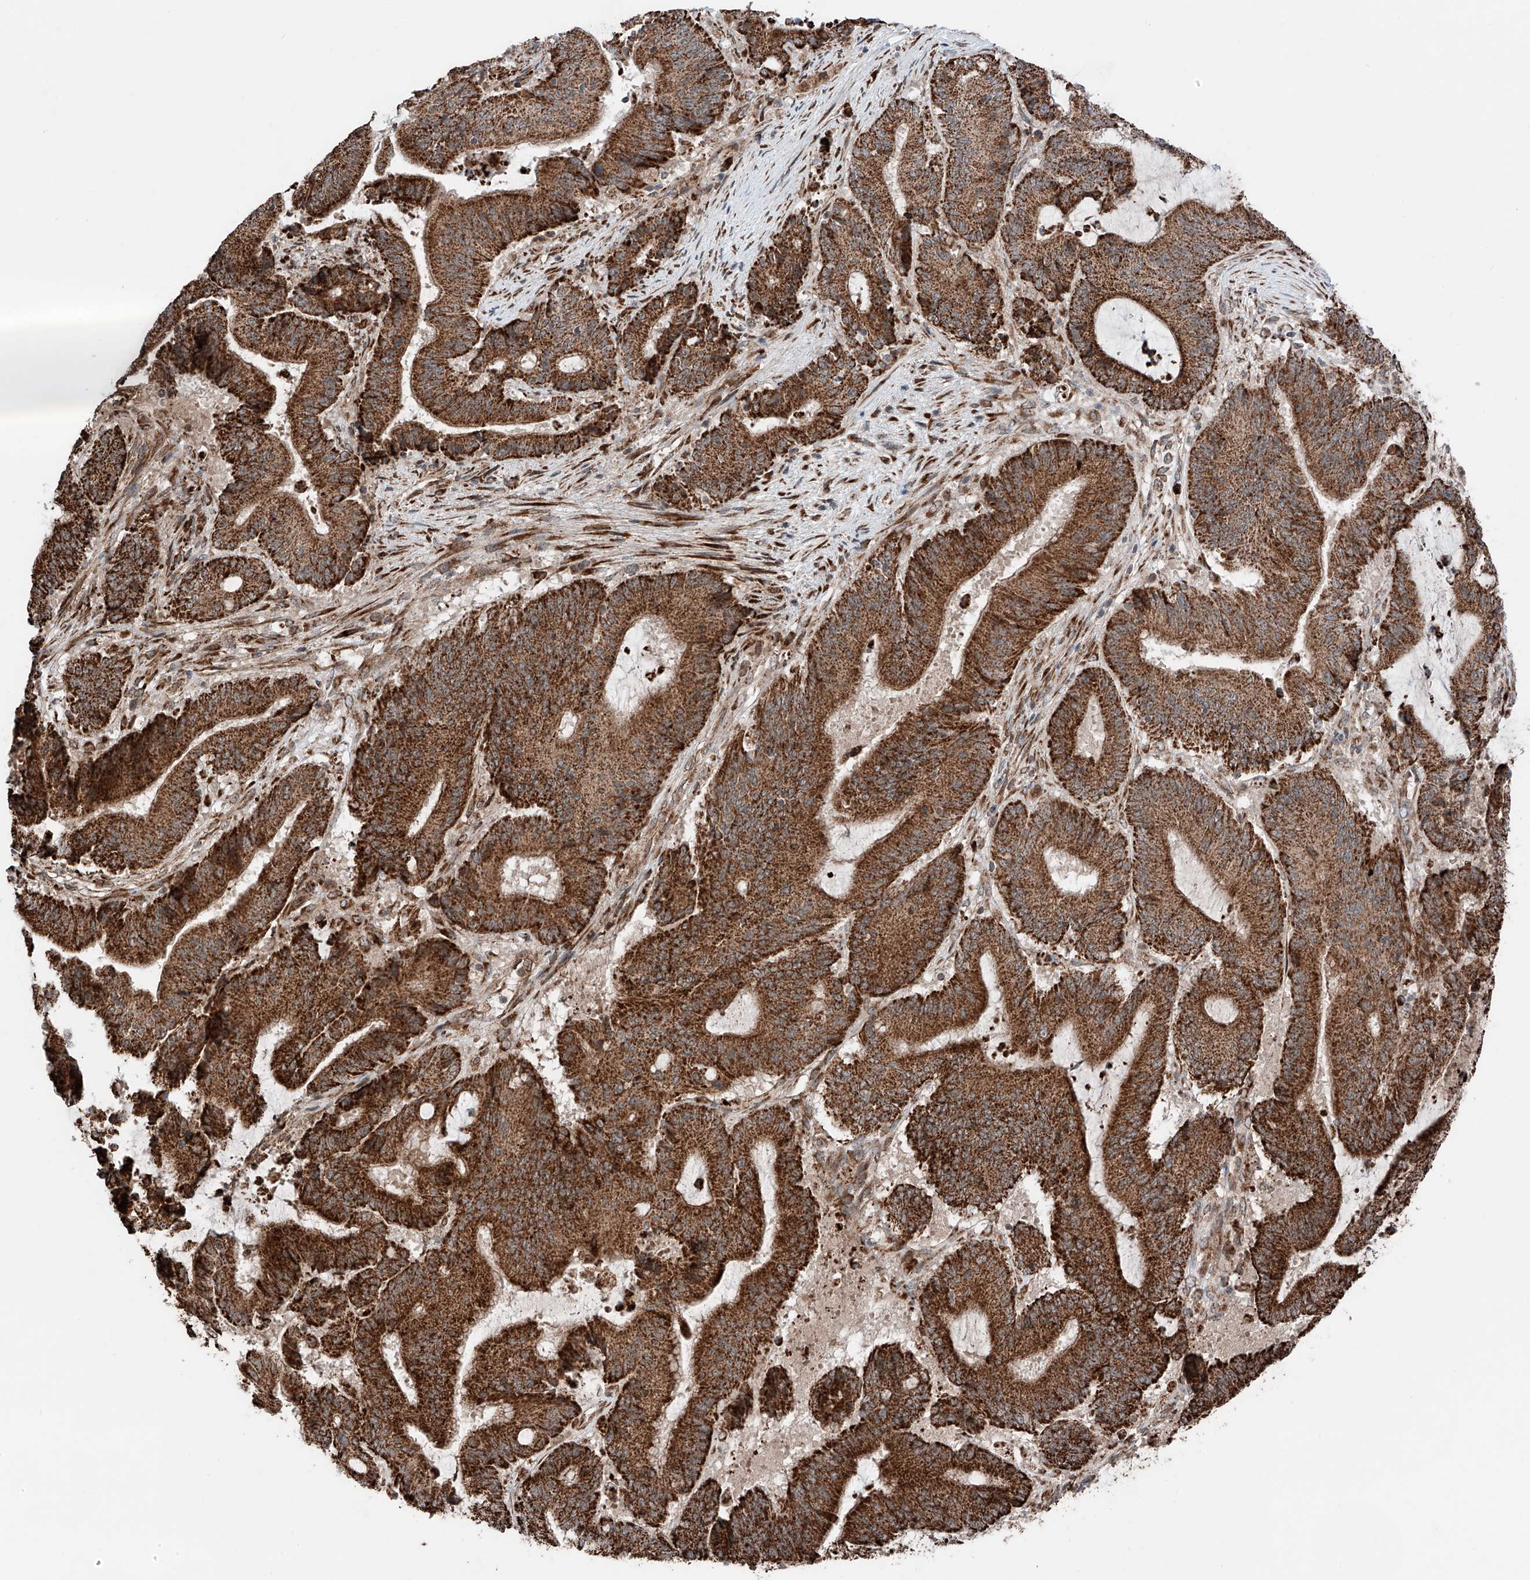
{"staining": {"intensity": "strong", "quantity": ">75%", "location": "cytoplasmic/membranous"}, "tissue": "liver cancer", "cell_type": "Tumor cells", "image_type": "cancer", "snomed": [{"axis": "morphology", "description": "Normal tissue, NOS"}, {"axis": "morphology", "description": "Cholangiocarcinoma"}, {"axis": "topography", "description": "Liver"}, {"axis": "topography", "description": "Peripheral nerve tissue"}], "caption": "Protein positivity by immunohistochemistry (IHC) demonstrates strong cytoplasmic/membranous expression in approximately >75% of tumor cells in liver cancer.", "gene": "ZSCAN29", "patient": {"sex": "female", "age": 73}}